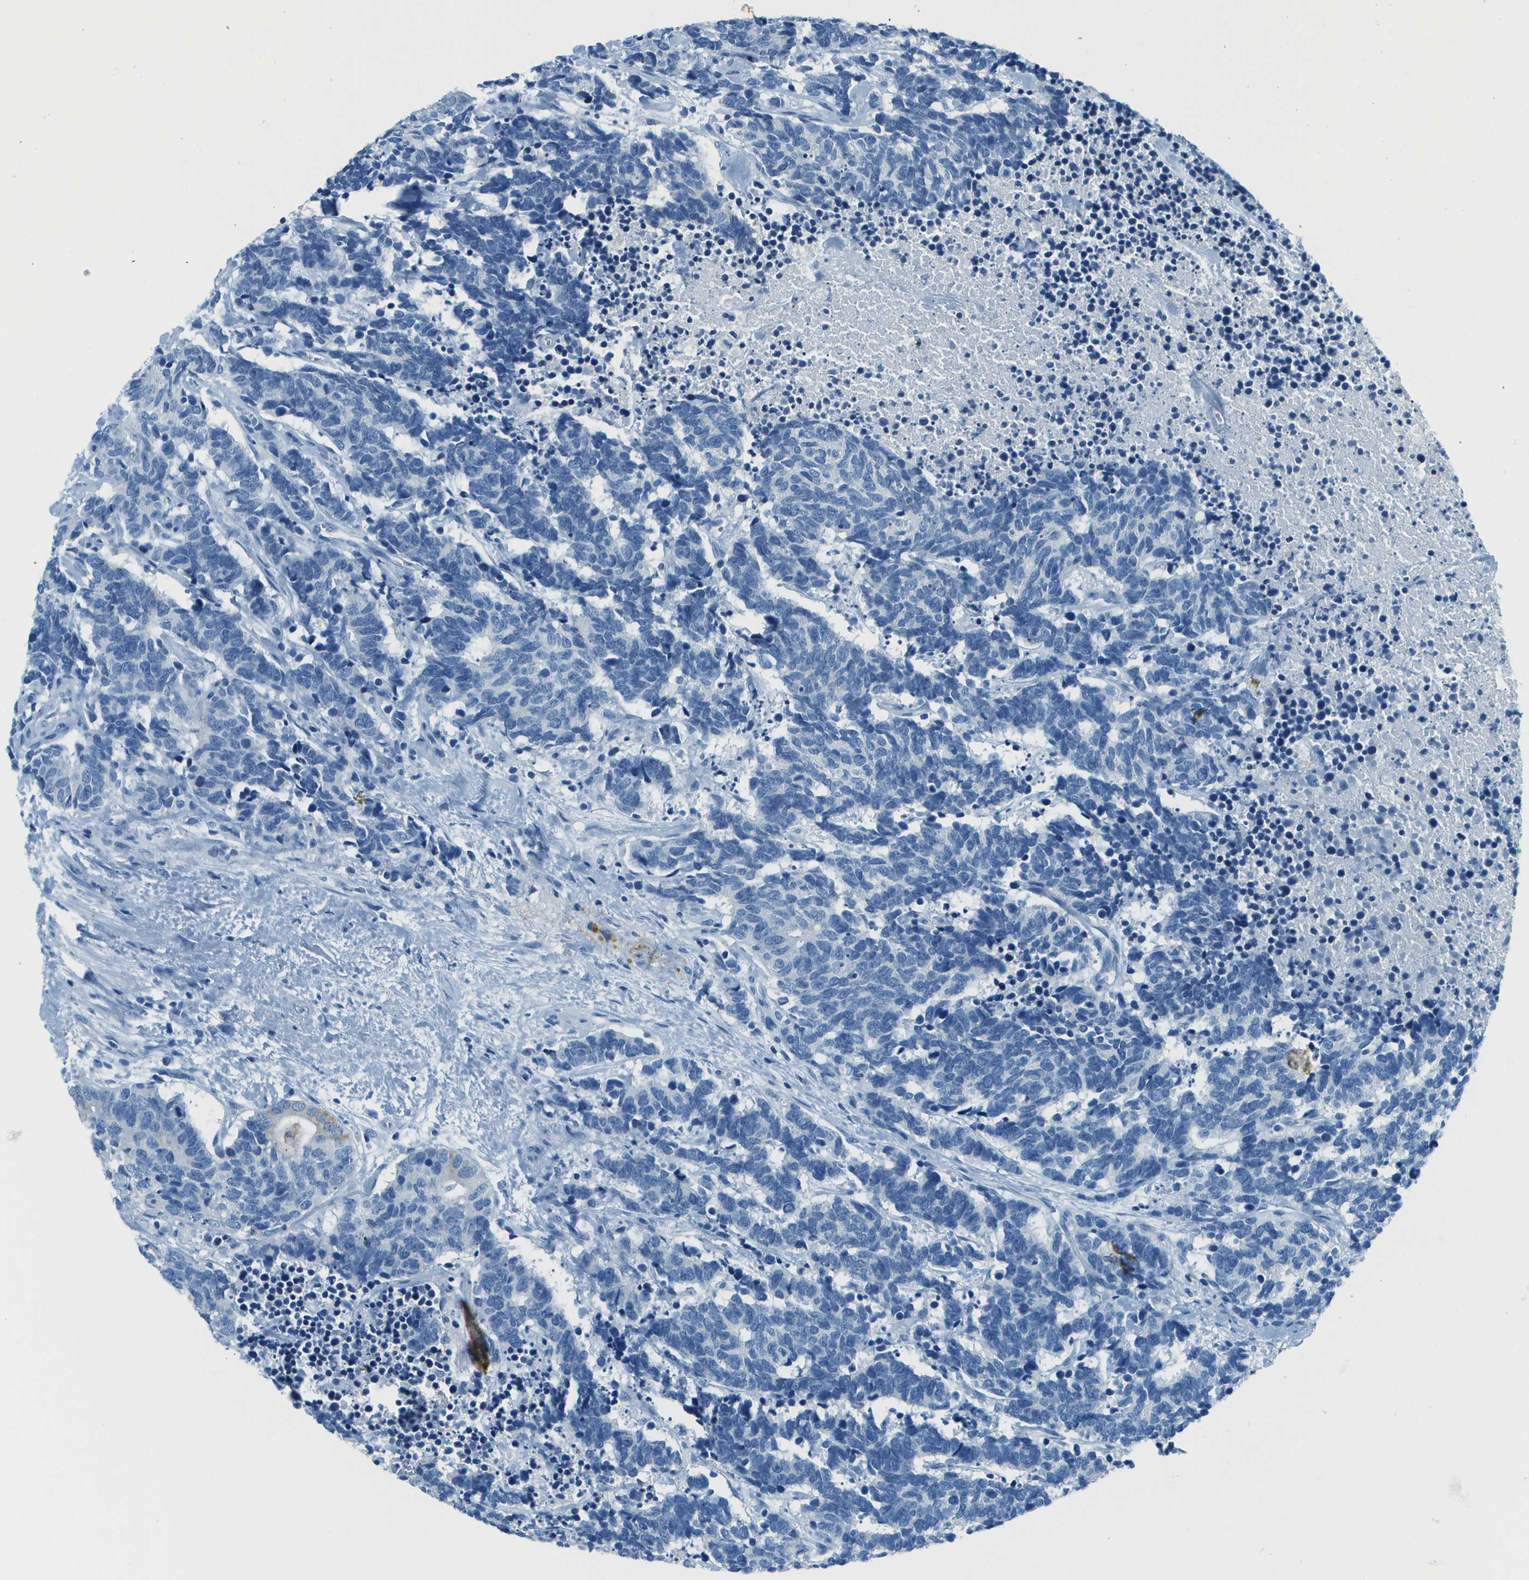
{"staining": {"intensity": "negative", "quantity": "none", "location": "none"}, "tissue": "carcinoid", "cell_type": "Tumor cells", "image_type": "cancer", "snomed": [{"axis": "morphology", "description": "Carcinoma, NOS"}, {"axis": "morphology", "description": "Carcinoid, malignant, NOS"}, {"axis": "topography", "description": "Urinary bladder"}], "caption": "Immunohistochemistry (IHC) histopathology image of carcinoid stained for a protein (brown), which displays no expression in tumor cells. The staining was performed using DAB to visualize the protein expression in brown, while the nuclei were stained in blue with hematoxylin (Magnification: 20x).", "gene": "SLC16A10", "patient": {"sex": "male", "age": 57}}